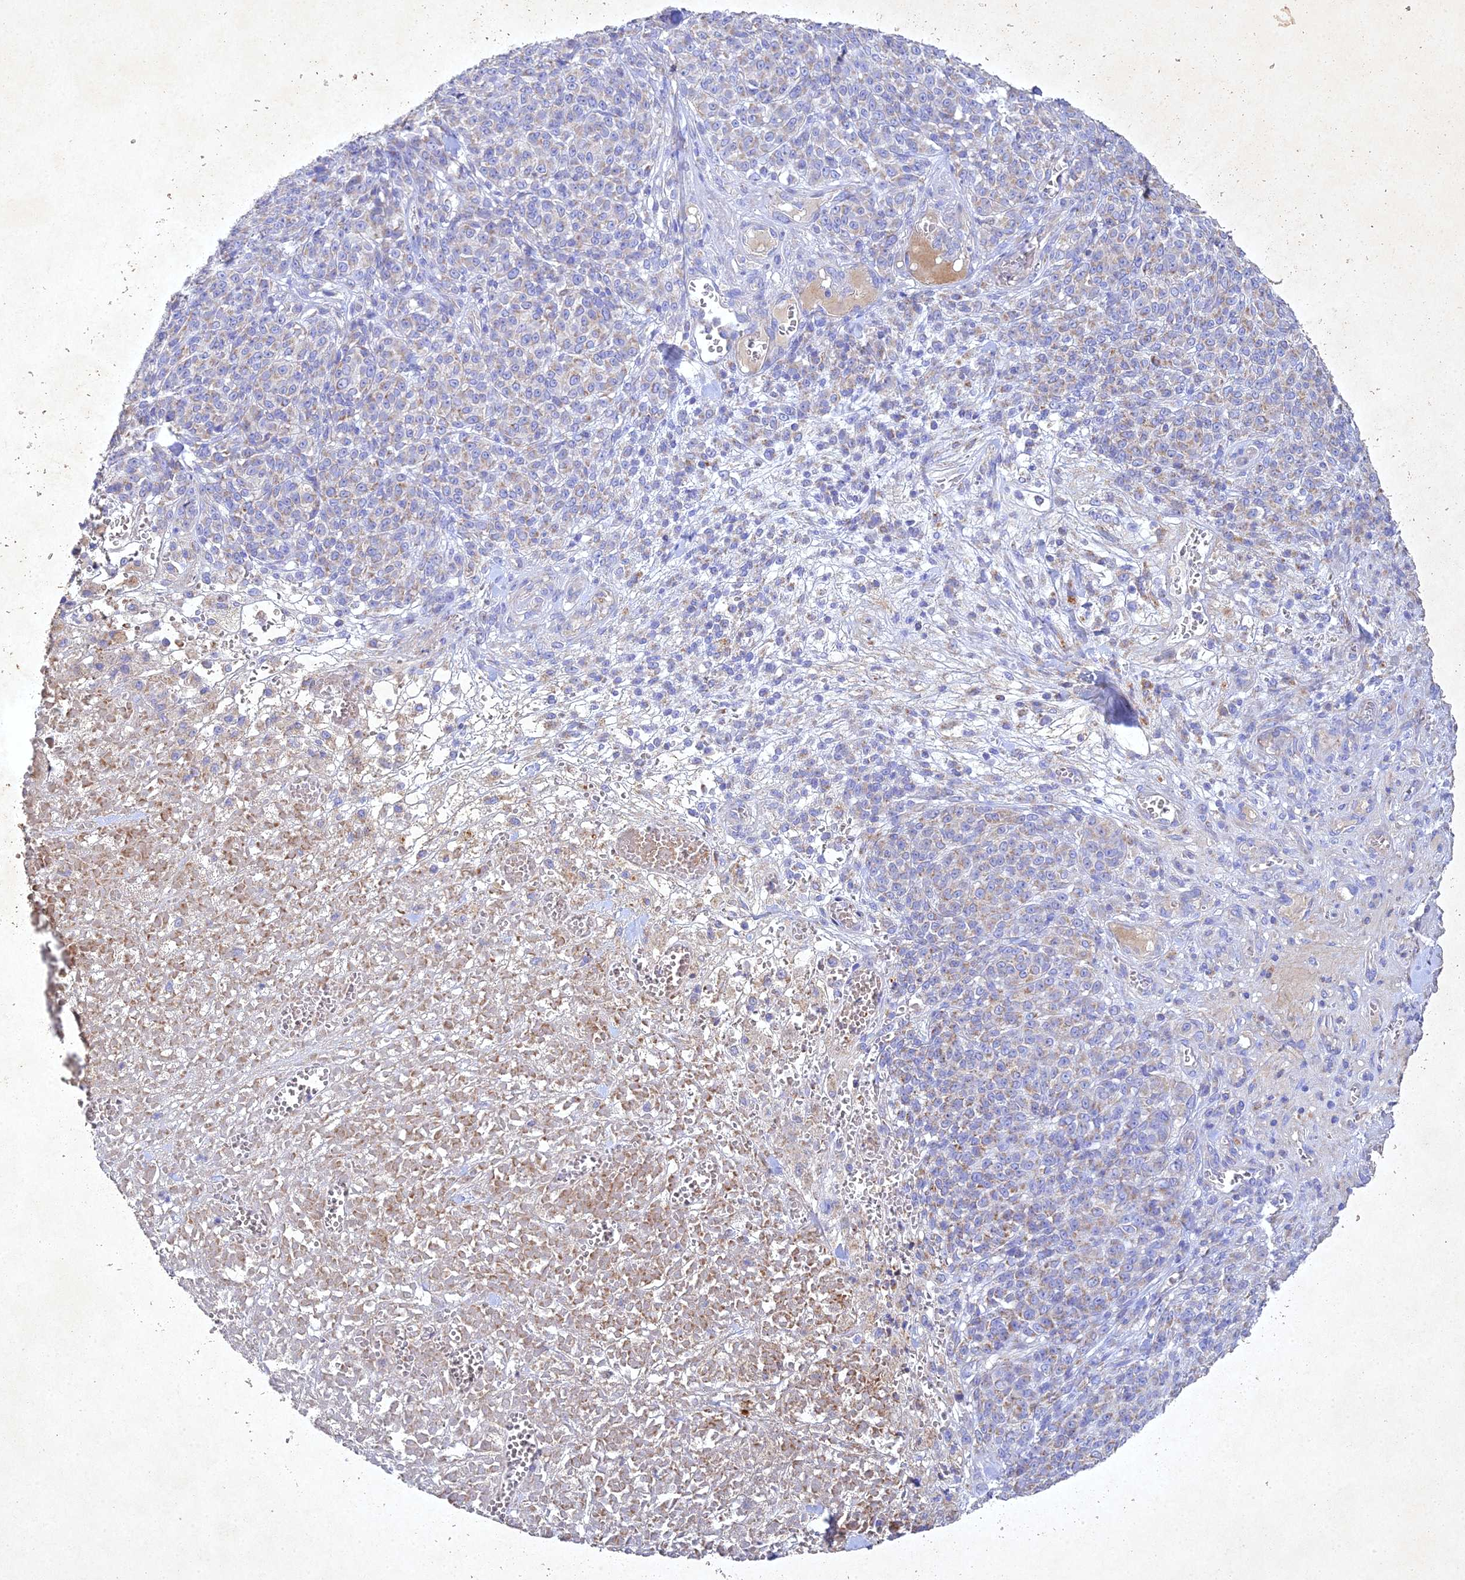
{"staining": {"intensity": "negative", "quantity": "none", "location": "none"}, "tissue": "melanoma", "cell_type": "Tumor cells", "image_type": "cancer", "snomed": [{"axis": "morphology", "description": "Normal tissue, NOS"}, {"axis": "morphology", "description": "Malignant melanoma, NOS"}, {"axis": "topography", "description": "Skin"}], "caption": "Tumor cells are negative for brown protein staining in malignant melanoma.", "gene": "NDUFV1", "patient": {"sex": "female", "age": 34}}